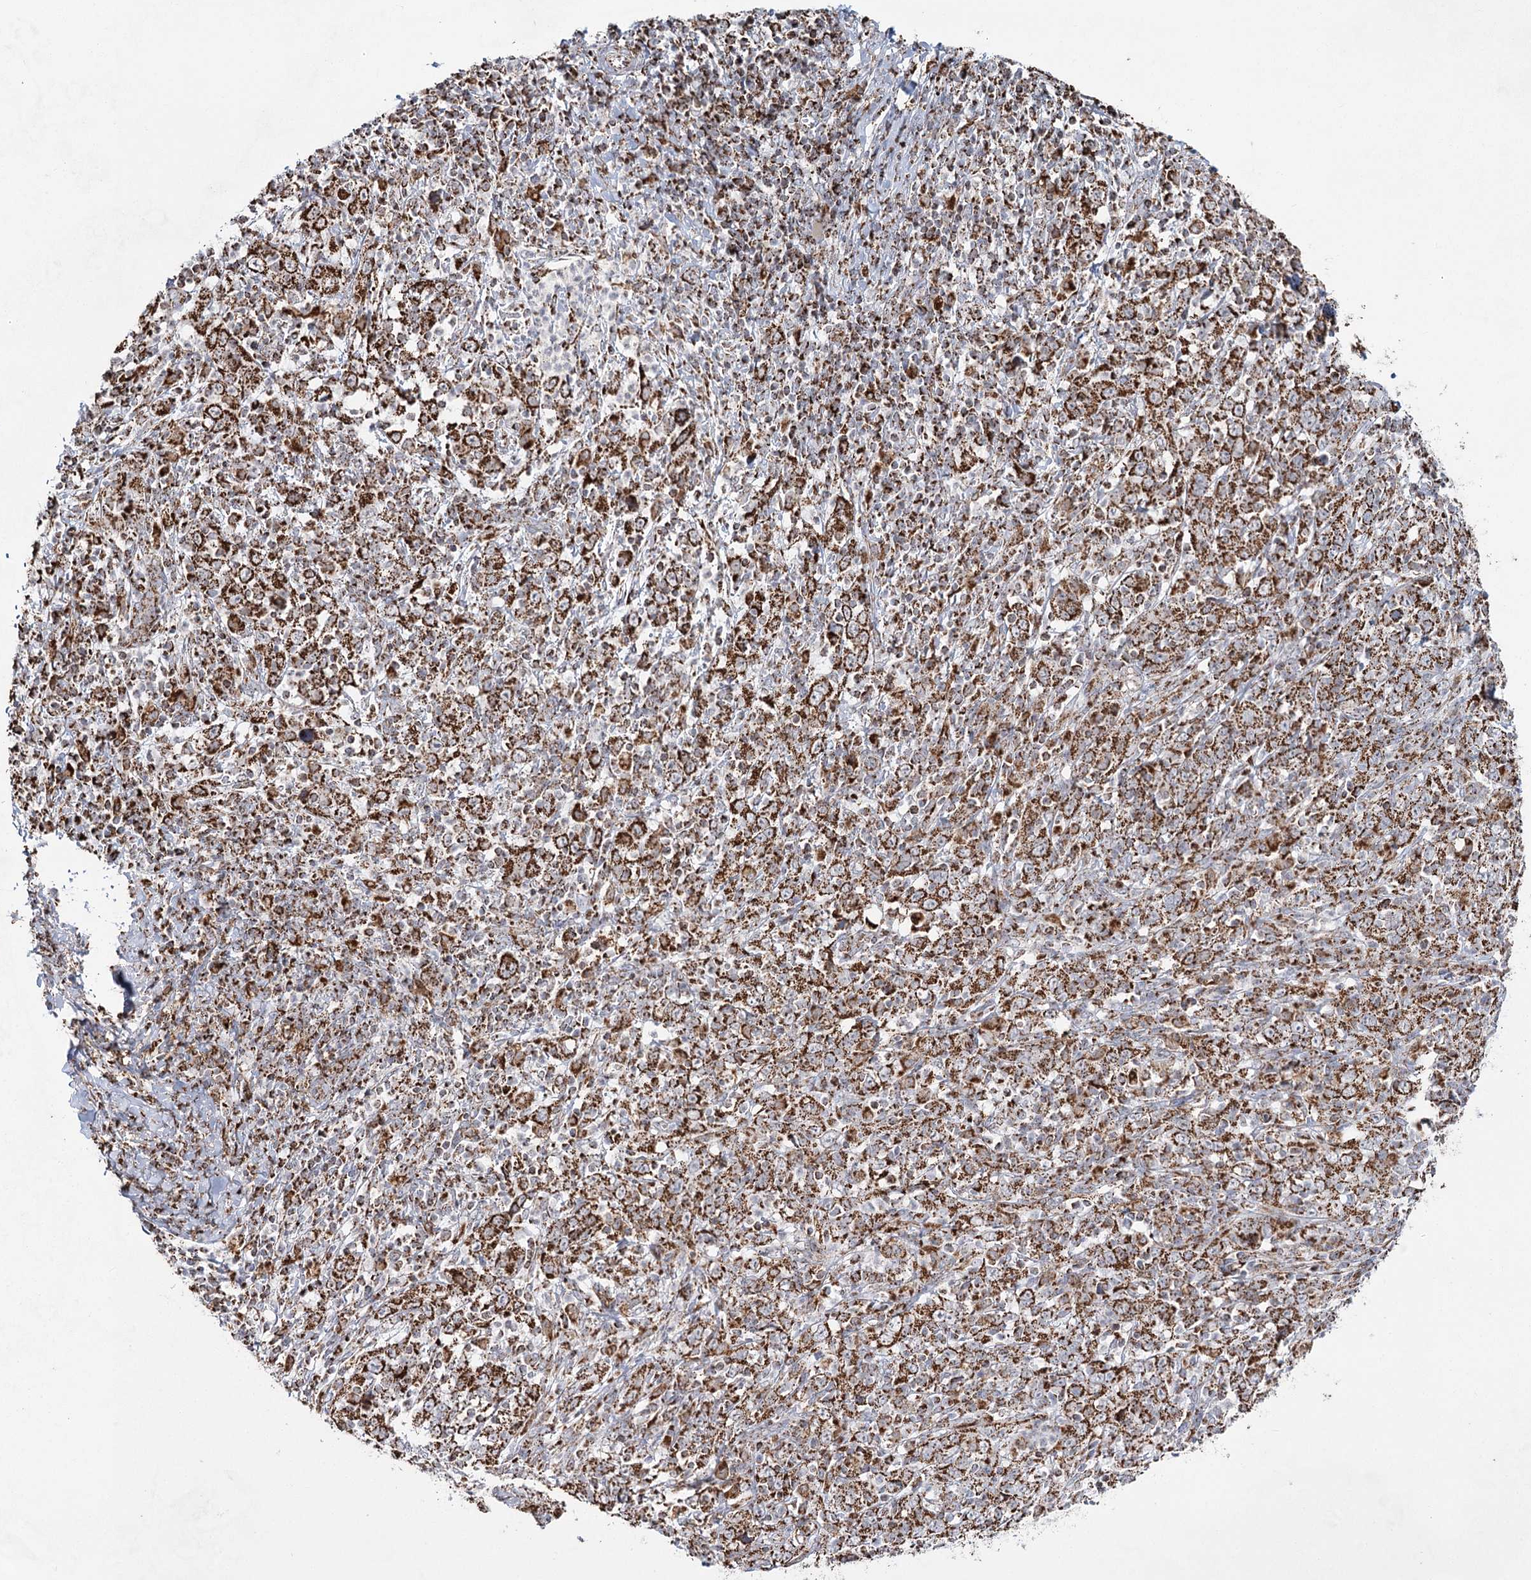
{"staining": {"intensity": "moderate", "quantity": ">75%", "location": "cytoplasmic/membranous"}, "tissue": "cervical cancer", "cell_type": "Tumor cells", "image_type": "cancer", "snomed": [{"axis": "morphology", "description": "Squamous cell carcinoma, NOS"}, {"axis": "topography", "description": "Cervix"}], "caption": "A brown stain labels moderate cytoplasmic/membranous positivity of a protein in human cervical cancer (squamous cell carcinoma) tumor cells.", "gene": "CWF19L1", "patient": {"sex": "female", "age": 46}}